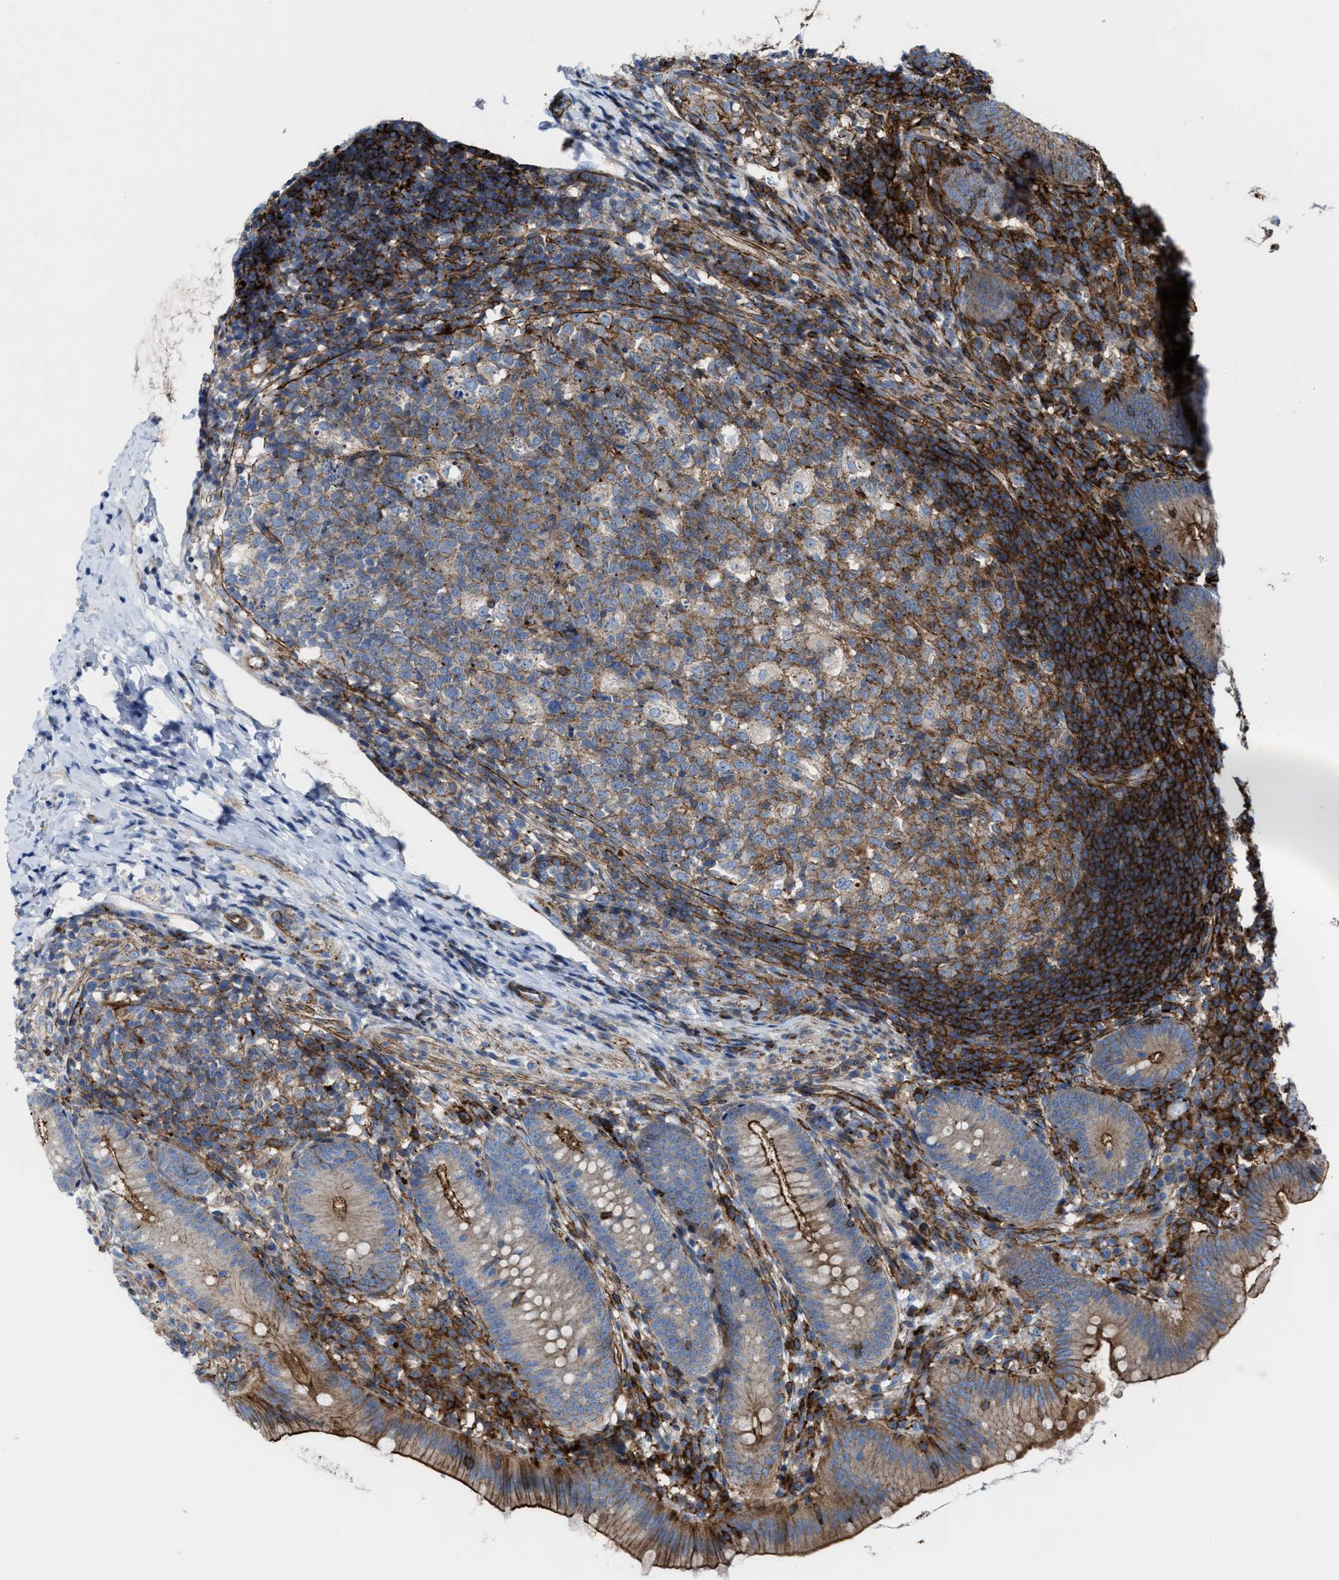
{"staining": {"intensity": "strong", "quantity": ">75%", "location": "cytoplasmic/membranous"}, "tissue": "appendix", "cell_type": "Glandular cells", "image_type": "normal", "snomed": [{"axis": "morphology", "description": "Normal tissue, NOS"}, {"axis": "topography", "description": "Appendix"}], "caption": "Glandular cells demonstrate strong cytoplasmic/membranous positivity in approximately >75% of cells in unremarkable appendix.", "gene": "AGPAT2", "patient": {"sex": "male", "age": 1}}